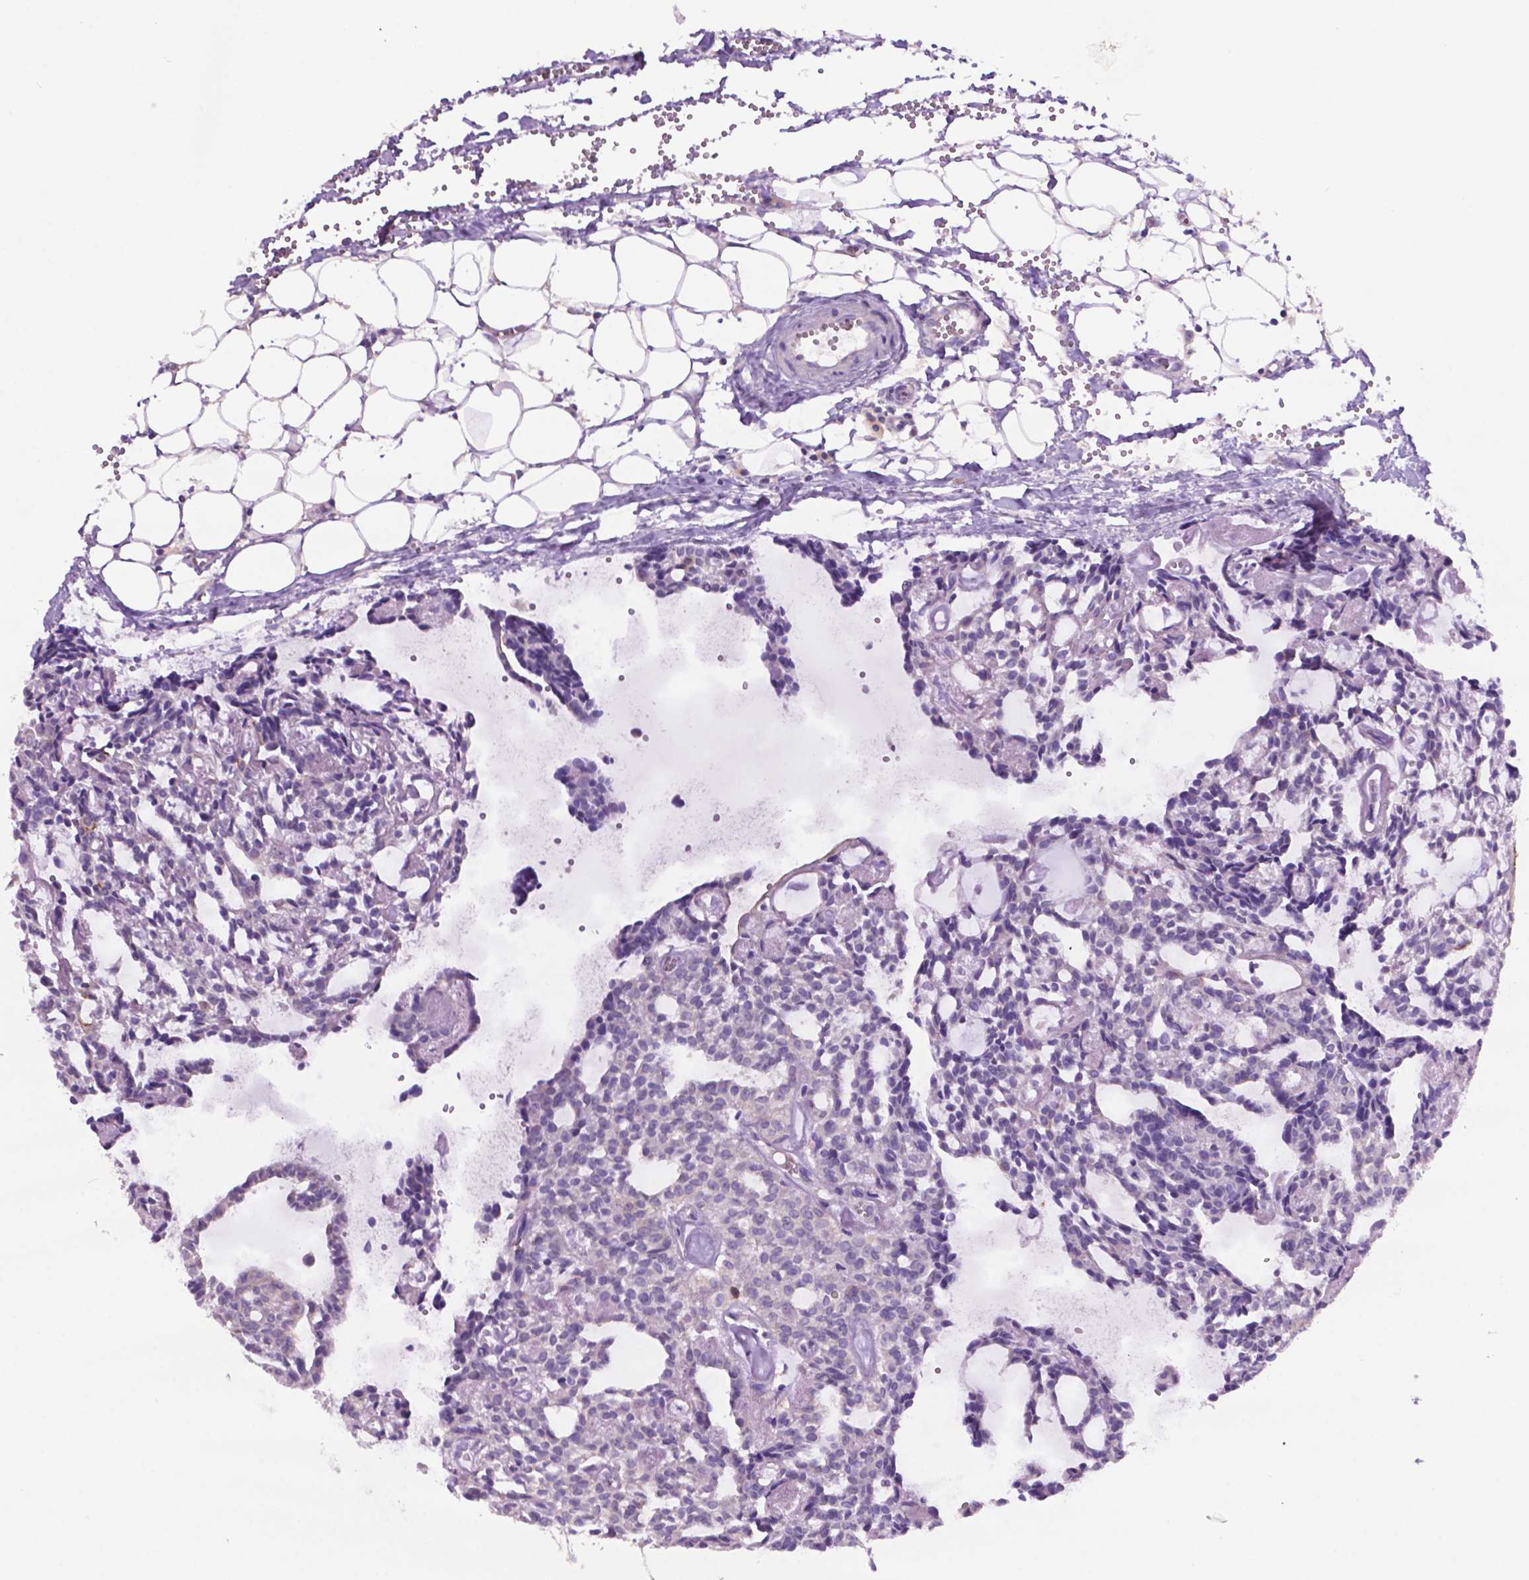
{"staining": {"intensity": "negative", "quantity": "none", "location": "none"}, "tissue": "head and neck cancer", "cell_type": "Tumor cells", "image_type": "cancer", "snomed": [{"axis": "morphology", "description": "Adenocarcinoma, NOS"}, {"axis": "topography", "description": "Head-Neck"}], "caption": "There is no significant expression in tumor cells of head and neck adenocarcinoma. (DAB IHC with hematoxylin counter stain).", "gene": "PRPS2", "patient": {"sex": "female", "age": 62}}